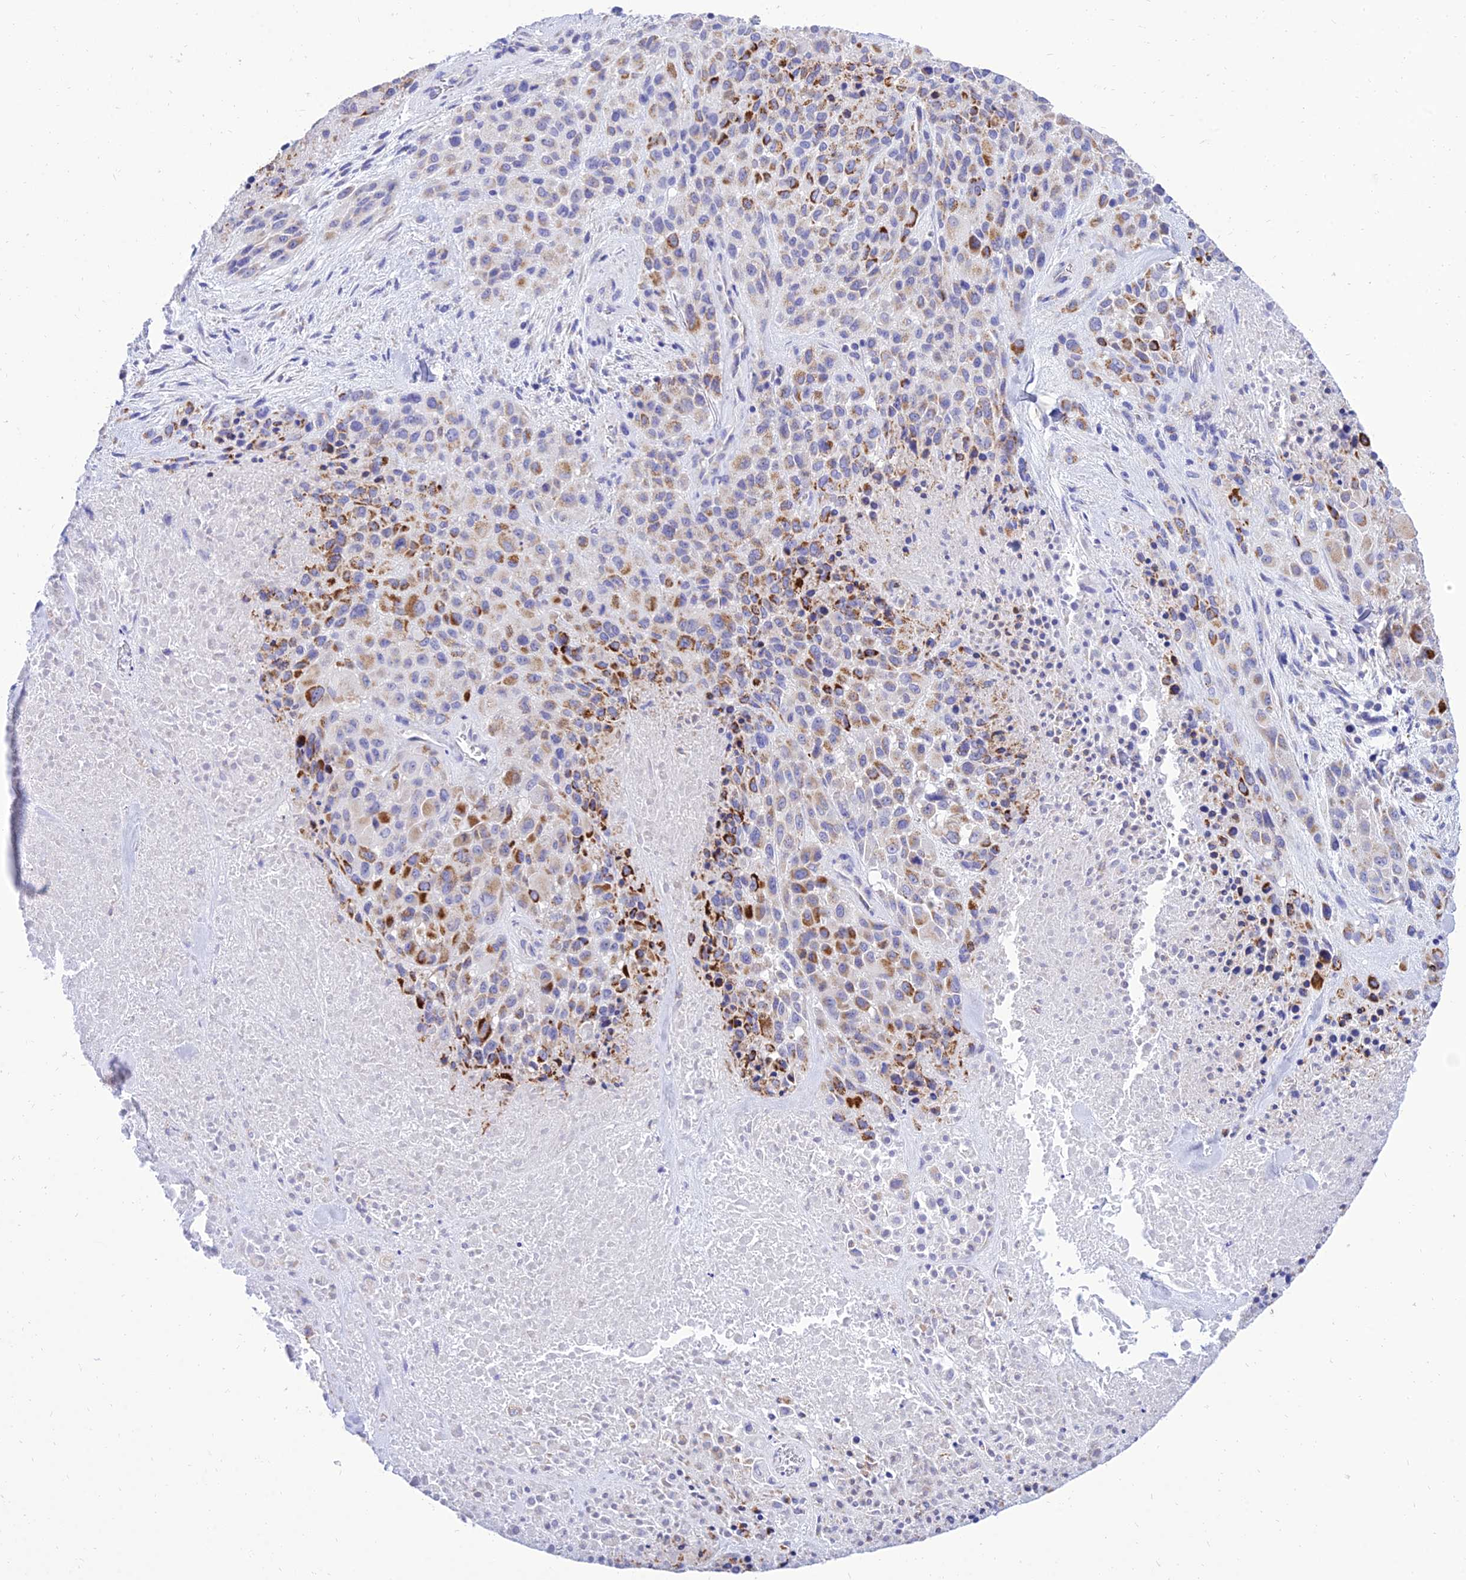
{"staining": {"intensity": "moderate", "quantity": ">75%", "location": "cytoplasmic/membranous"}, "tissue": "melanoma", "cell_type": "Tumor cells", "image_type": "cancer", "snomed": [{"axis": "morphology", "description": "Malignant melanoma, Metastatic site"}, {"axis": "topography", "description": "Skin"}], "caption": "Immunohistochemistry image of neoplastic tissue: malignant melanoma (metastatic site) stained using immunohistochemistry exhibits medium levels of moderate protein expression localized specifically in the cytoplasmic/membranous of tumor cells, appearing as a cytoplasmic/membranous brown color.", "gene": "PKN3", "patient": {"sex": "female", "age": 81}}